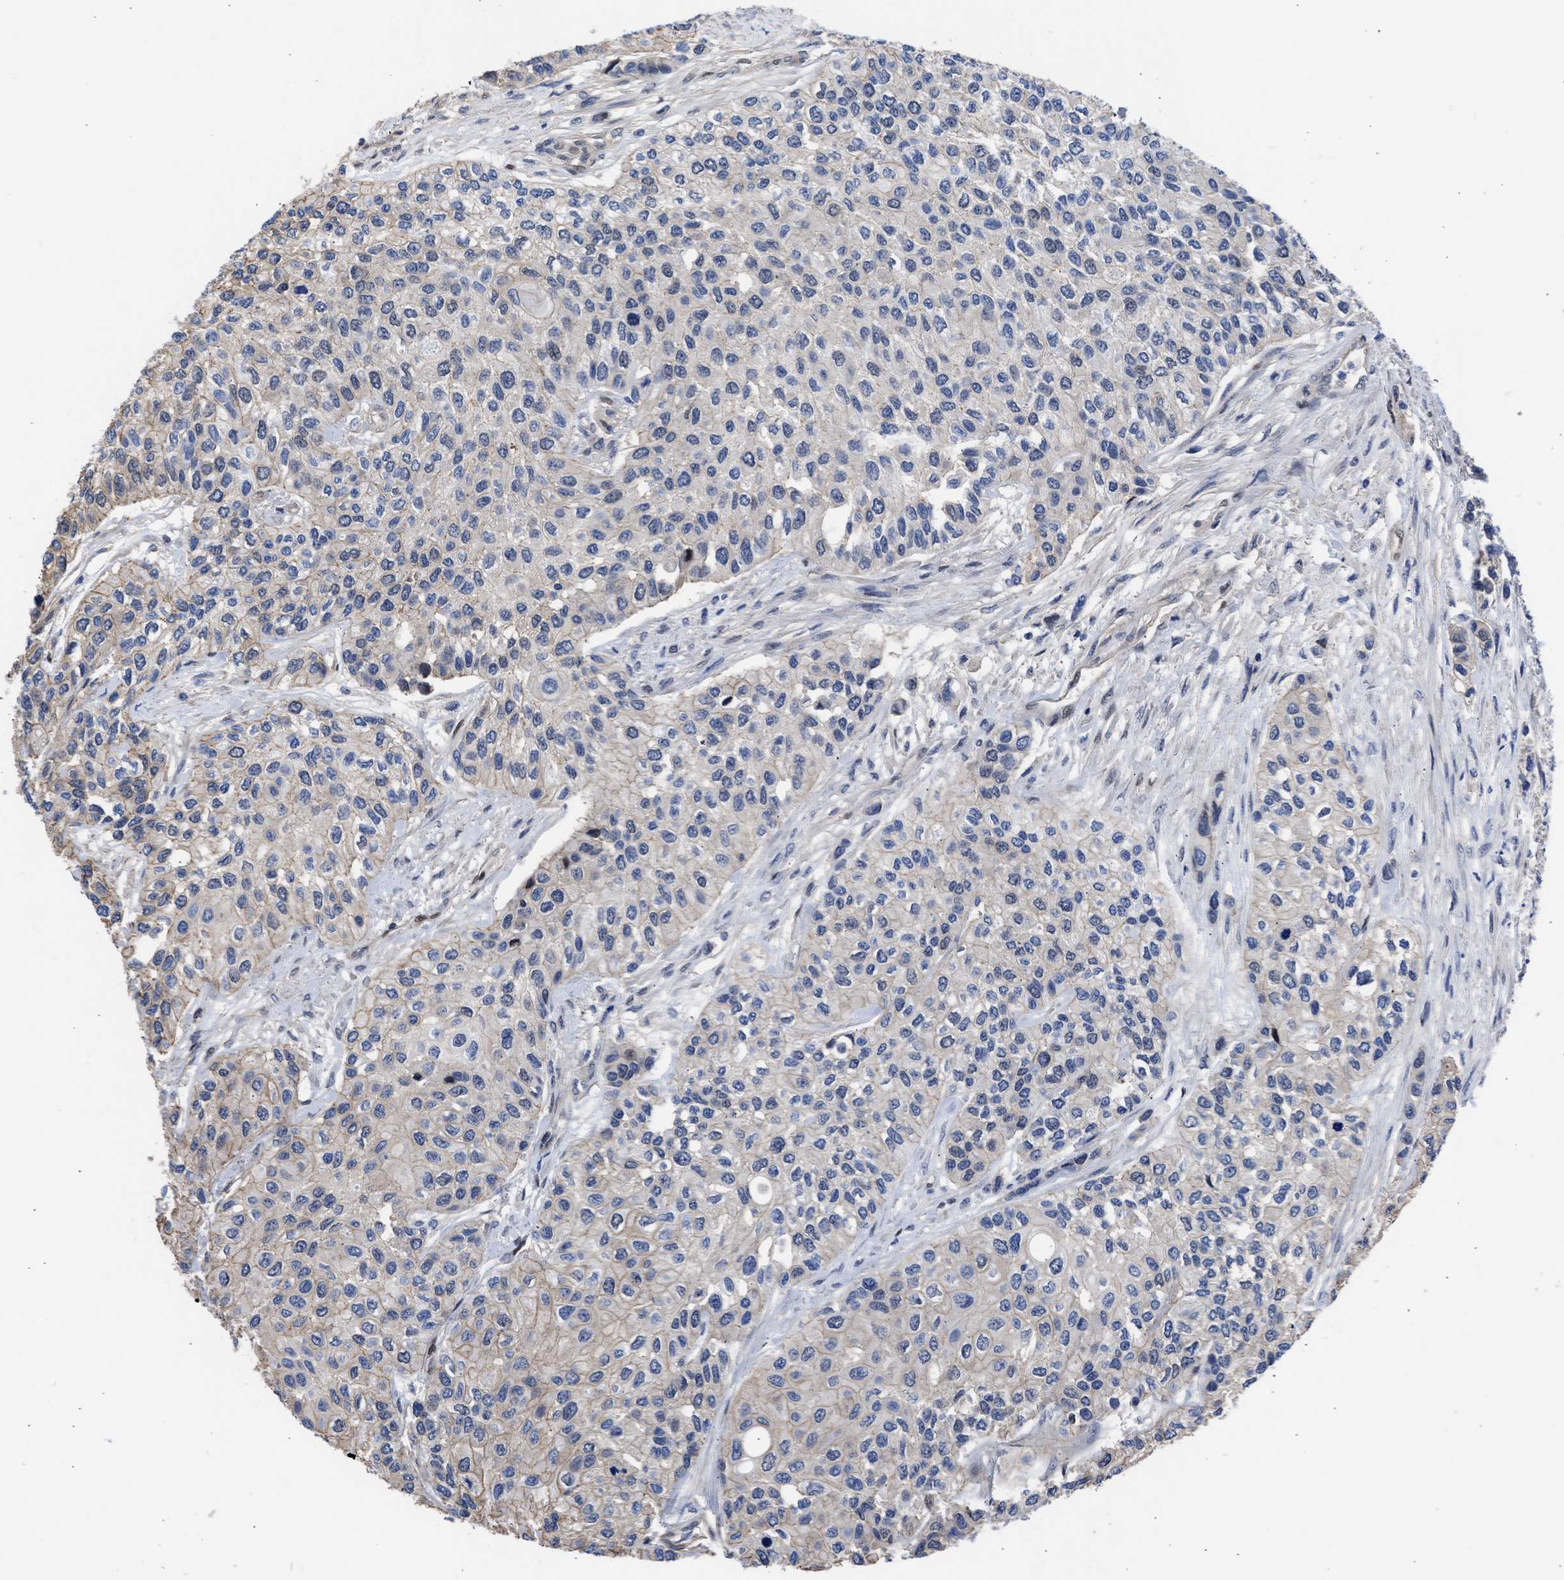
{"staining": {"intensity": "weak", "quantity": "<25%", "location": "cytoplasmic/membranous,nuclear"}, "tissue": "urothelial cancer", "cell_type": "Tumor cells", "image_type": "cancer", "snomed": [{"axis": "morphology", "description": "Urothelial carcinoma, High grade"}, {"axis": "topography", "description": "Urinary bladder"}], "caption": "An IHC histopathology image of high-grade urothelial carcinoma is shown. There is no staining in tumor cells of high-grade urothelial carcinoma. (Immunohistochemistry (ihc), brightfield microscopy, high magnification).", "gene": "MAS1L", "patient": {"sex": "female", "age": 56}}